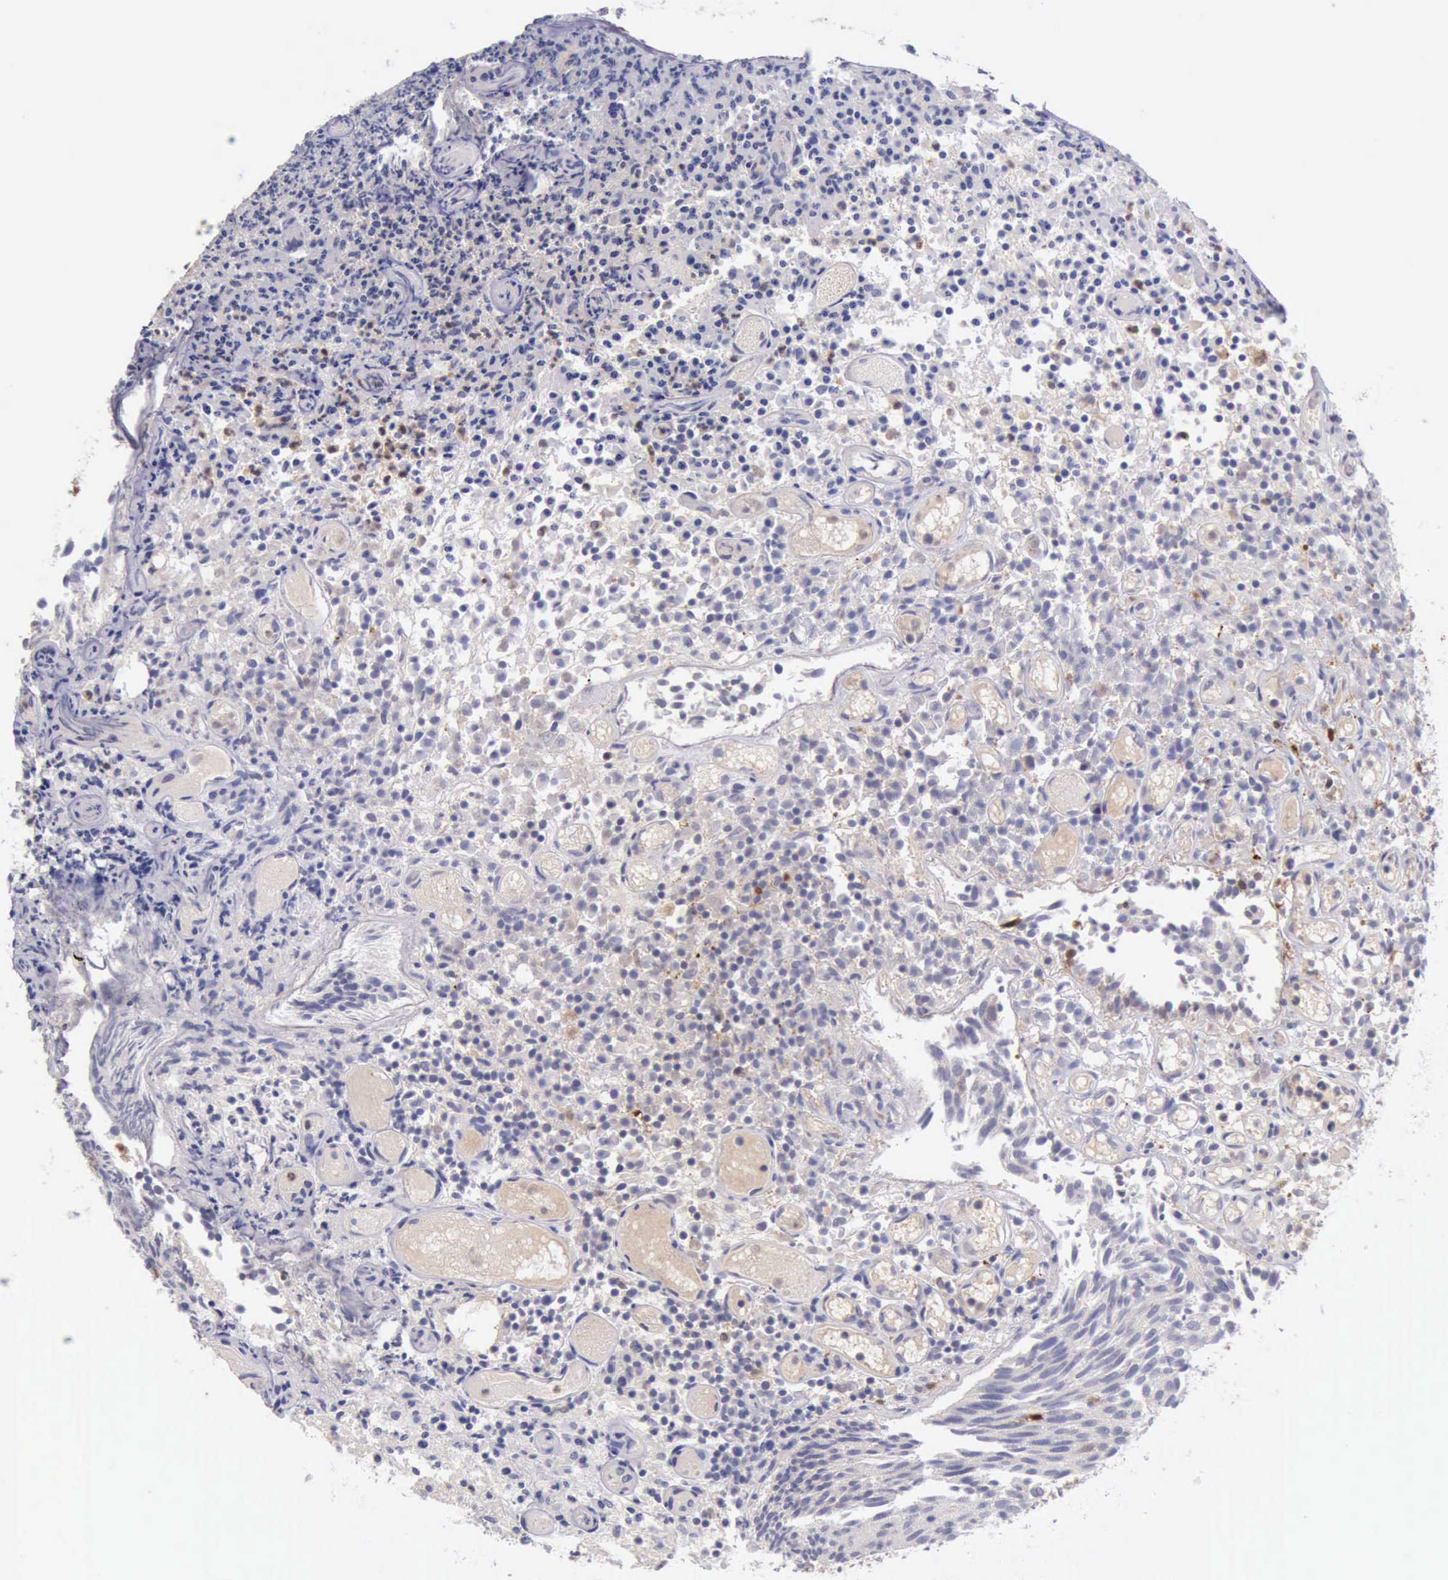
{"staining": {"intensity": "strong", "quantity": "25%-75%", "location": "cytoplasmic/membranous,nuclear"}, "tissue": "urothelial cancer", "cell_type": "Tumor cells", "image_type": "cancer", "snomed": [{"axis": "morphology", "description": "Urothelial carcinoma, Low grade"}, {"axis": "topography", "description": "Urinary bladder"}], "caption": "Low-grade urothelial carcinoma tissue reveals strong cytoplasmic/membranous and nuclear expression in about 25%-75% of tumor cells", "gene": "CSTA", "patient": {"sex": "male", "age": 85}}